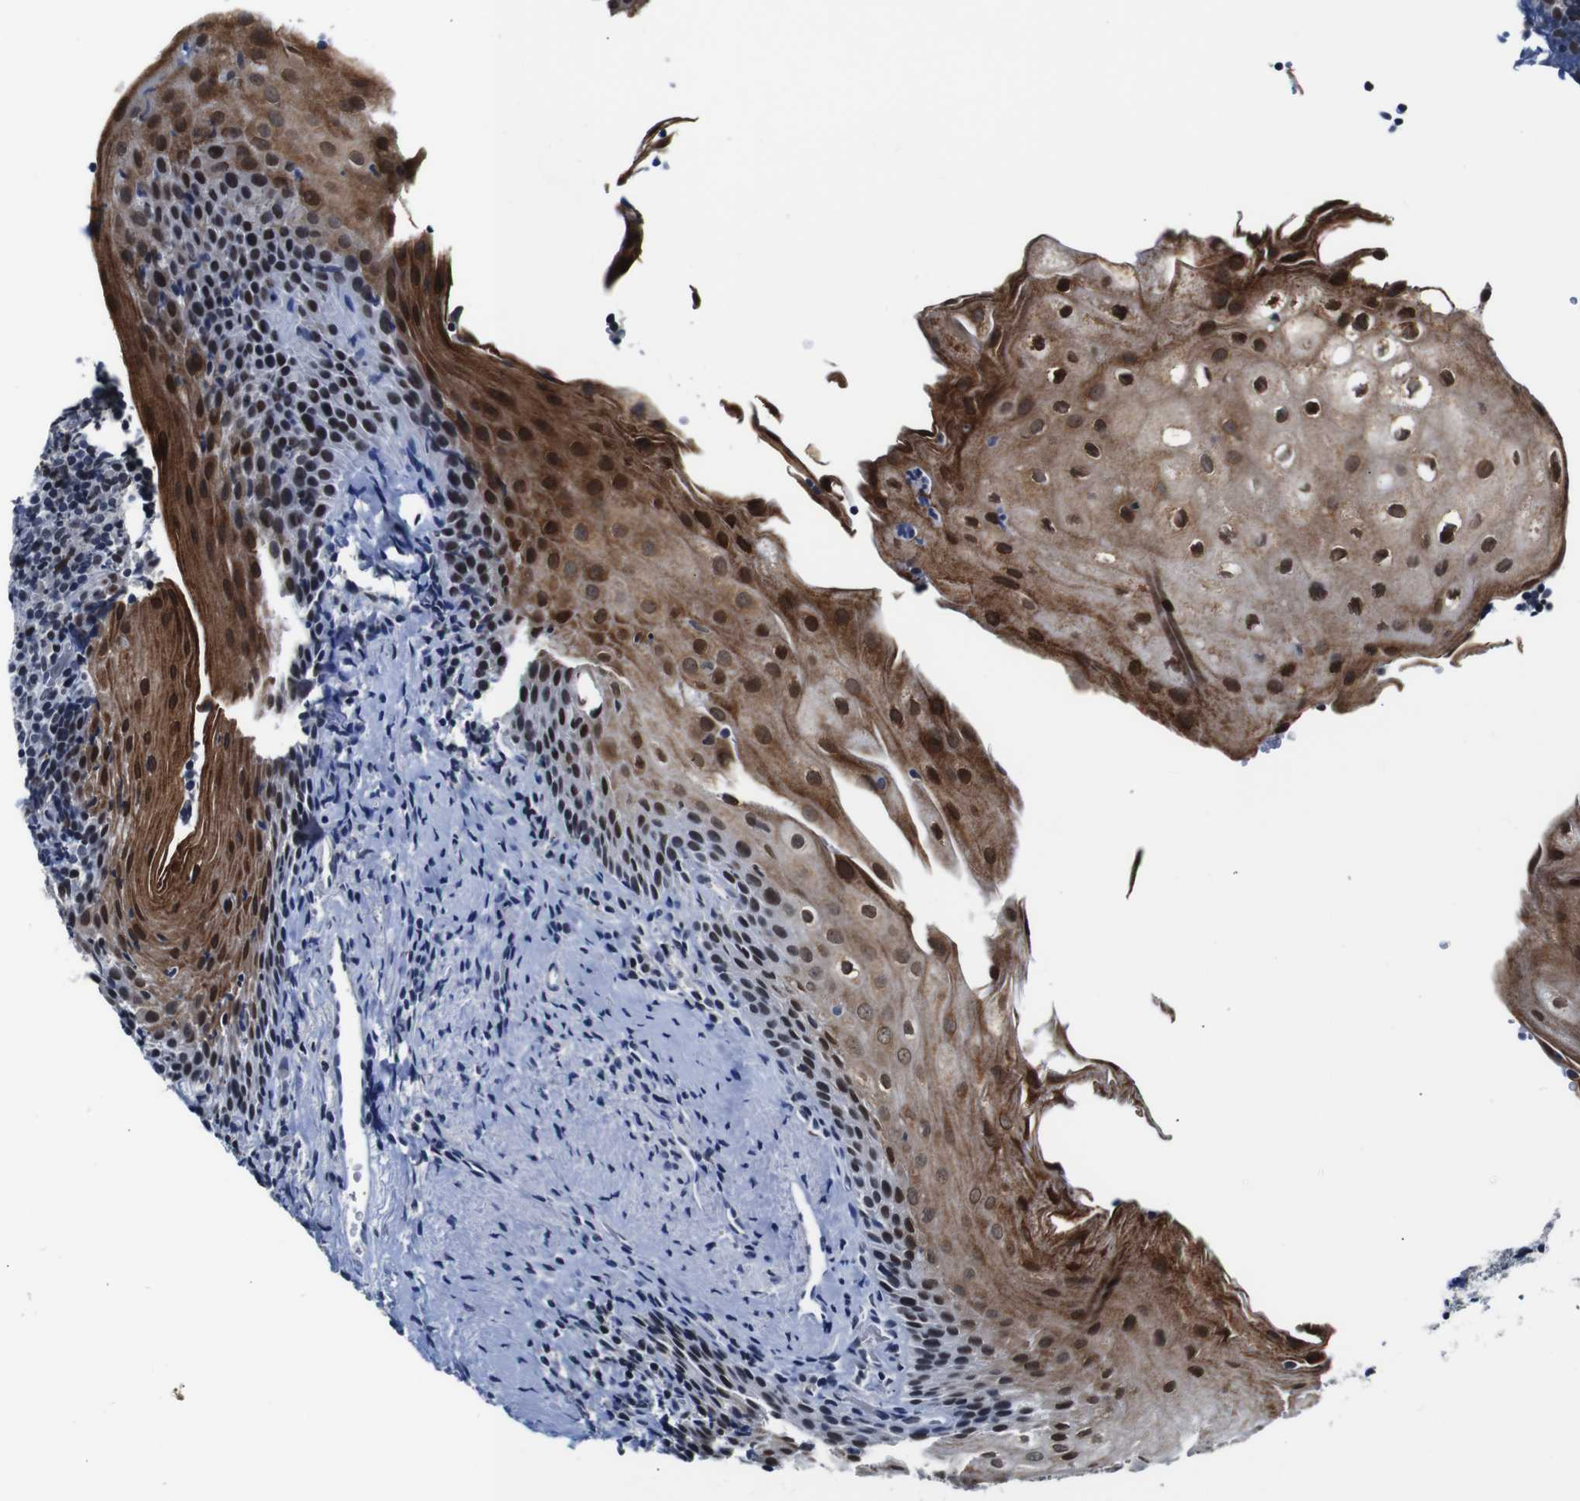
{"staining": {"intensity": "weak", "quantity": "25%-75%", "location": "nuclear"}, "tissue": "tonsil", "cell_type": "Germinal center cells", "image_type": "normal", "snomed": [{"axis": "morphology", "description": "Normal tissue, NOS"}, {"axis": "topography", "description": "Tonsil"}], "caption": "Immunohistochemistry (IHC) staining of normal tonsil, which demonstrates low levels of weak nuclear staining in approximately 25%-75% of germinal center cells indicating weak nuclear protein staining. The staining was performed using DAB (3,3'-diaminobenzidine) (brown) for protein detection and nuclei were counterstained in hematoxylin (blue).", "gene": "ILDR2", "patient": {"sex": "male", "age": 37}}